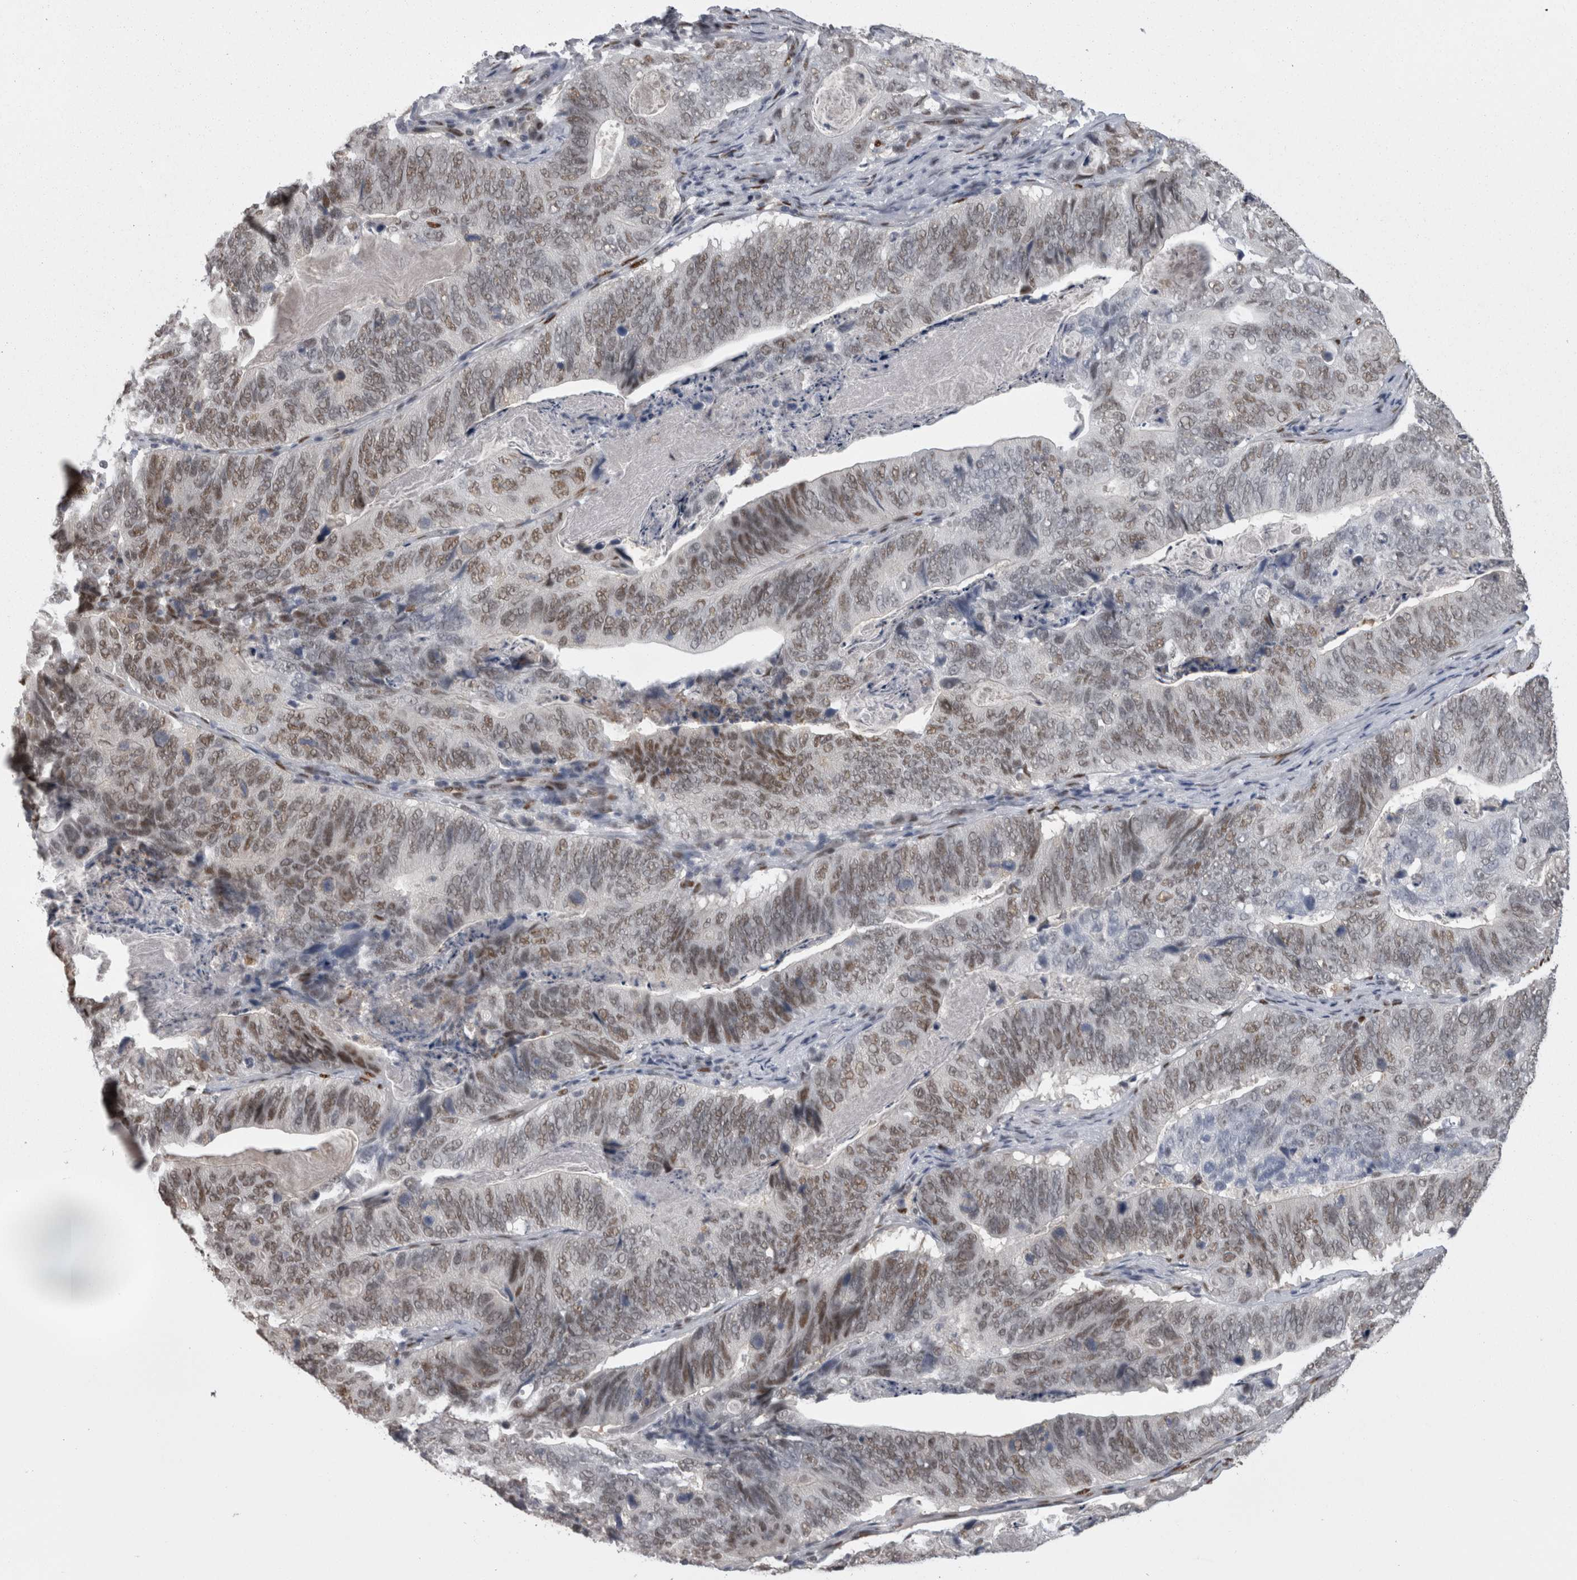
{"staining": {"intensity": "weak", "quantity": ">75%", "location": "nuclear"}, "tissue": "stomach cancer", "cell_type": "Tumor cells", "image_type": "cancer", "snomed": [{"axis": "morphology", "description": "Normal tissue, NOS"}, {"axis": "morphology", "description": "Adenocarcinoma, NOS"}, {"axis": "topography", "description": "Stomach"}], "caption": "DAB immunohistochemical staining of adenocarcinoma (stomach) demonstrates weak nuclear protein expression in approximately >75% of tumor cells.", "gene": "C1orf54", "patient": {"sex": "female", "age": 89}}